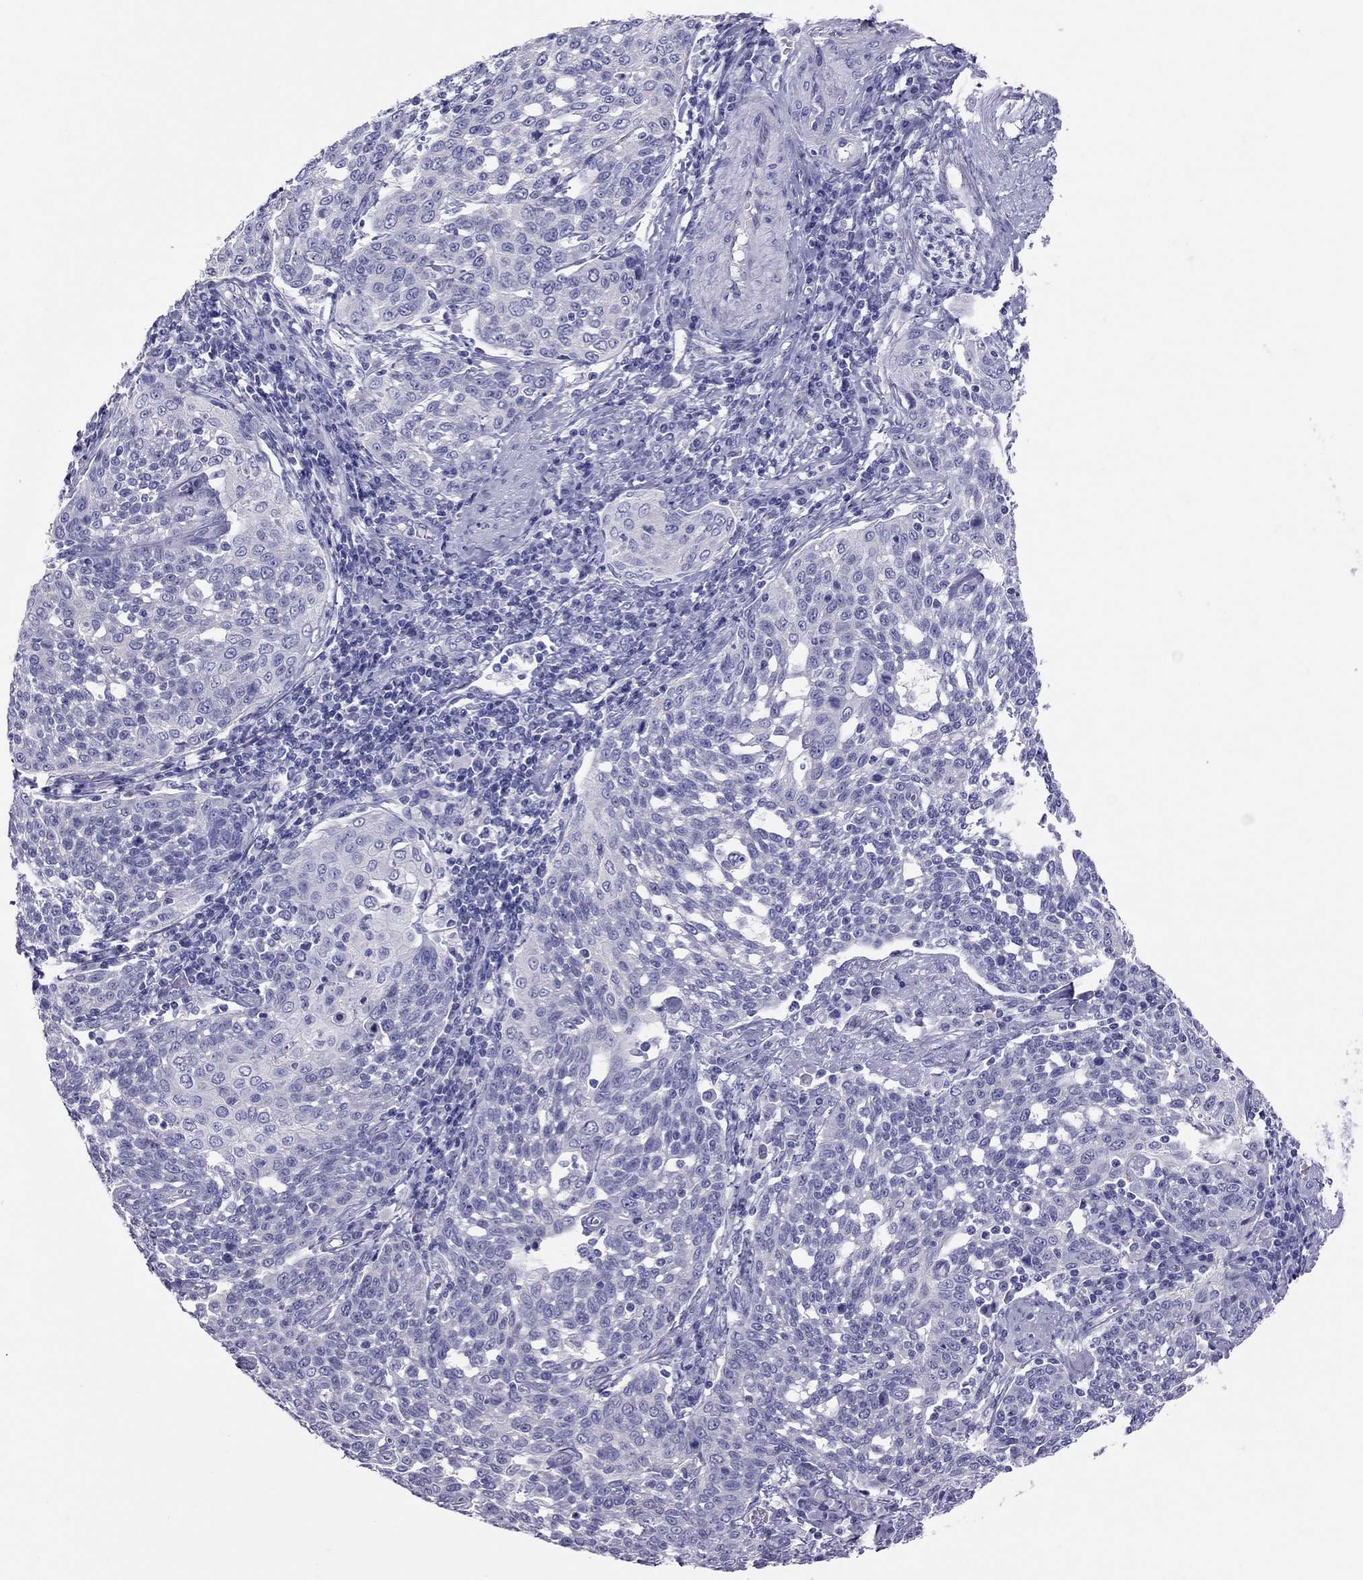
{"staining": {"intensity": "negative", "quantity": "none", "location": "none"}, "tissue": "cervical cancer", "cell_type": "Tumor cells", "image_type": "cancer", "snomed": [{"axis": "morphology", "description": "Squamous cell carcinoma, NOS"}, {"axis": "topography", "description": "Cervix"}], "caption": "Immunohistochemical staining of human cervical cancer displays no significant staining in tumor cells.", "gene": "PSMB11", "patient": {"sex": "female", "age": 34}}